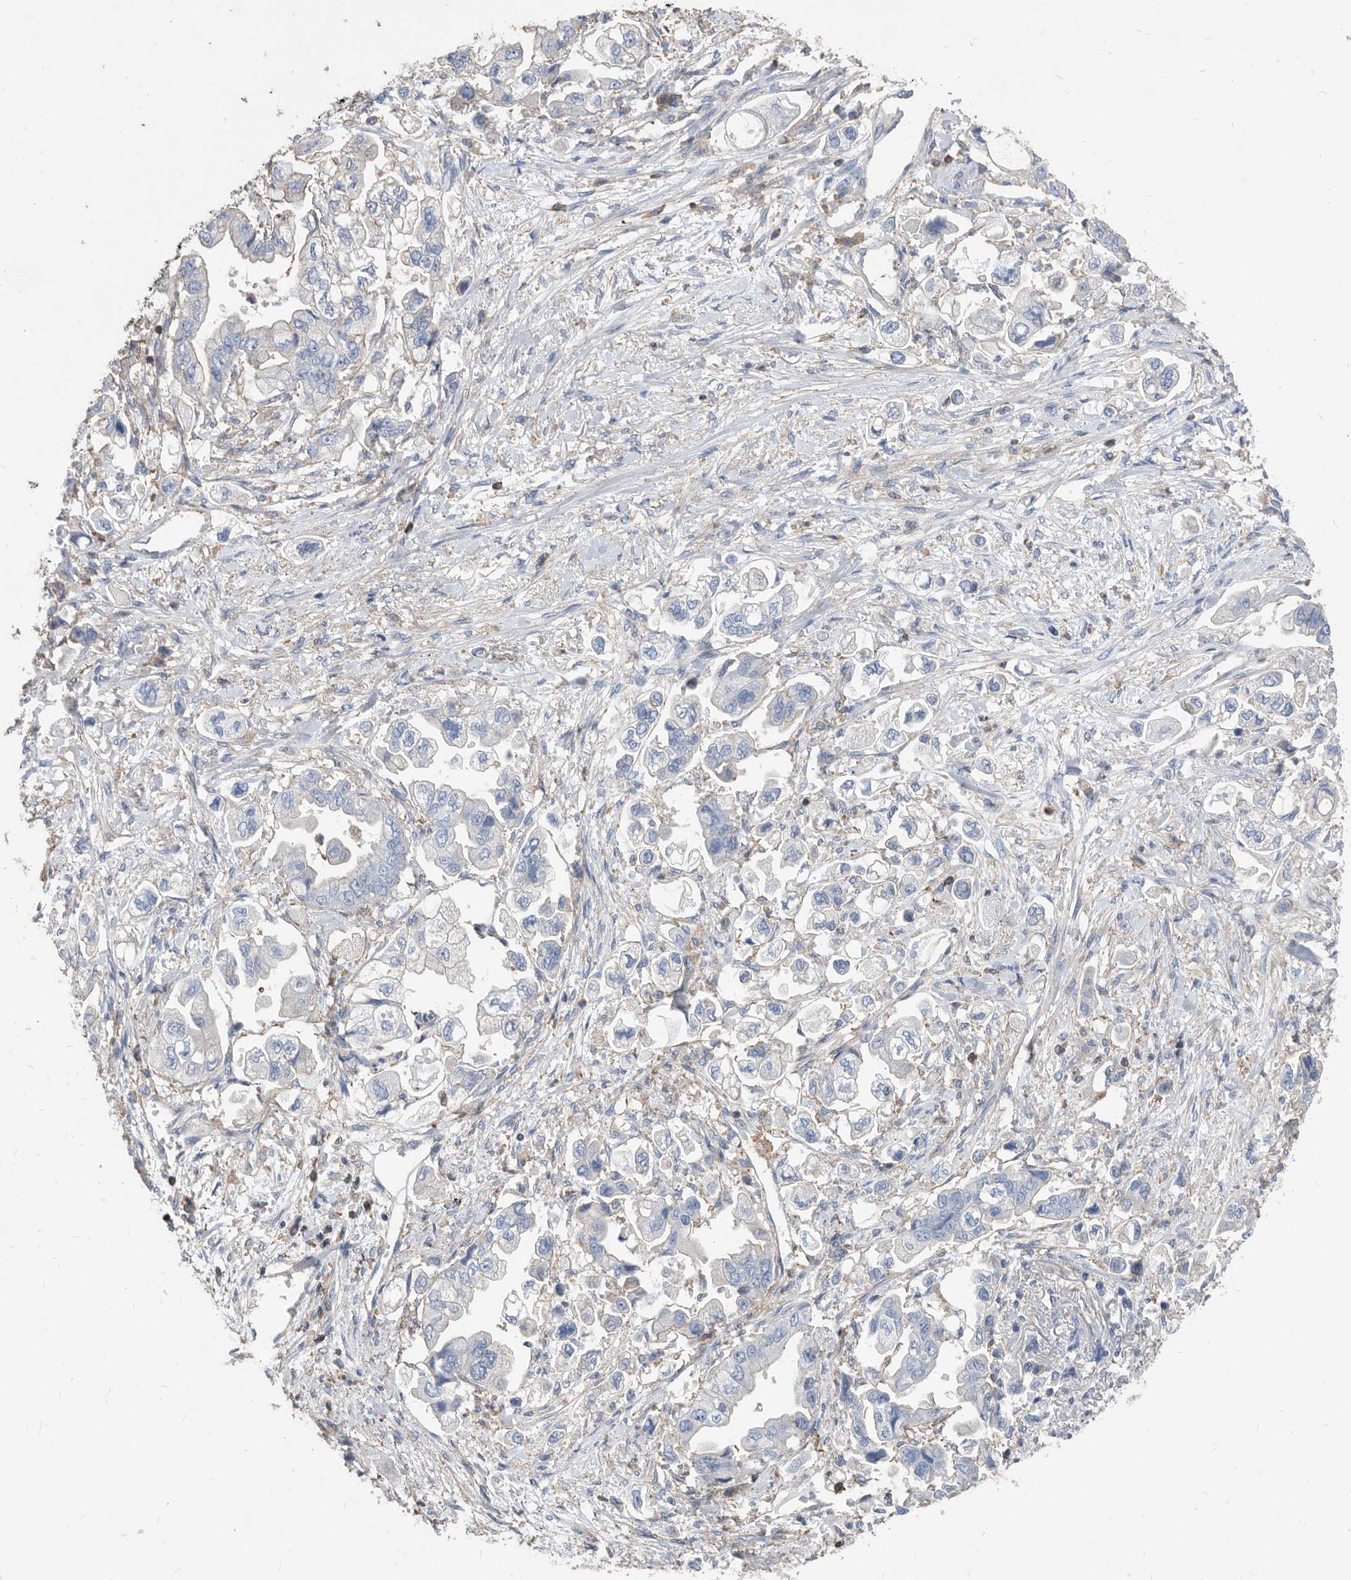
{"staining": {"intensity": "negative", "quantity": "none", "location": "none"}, "tissue": "stomach cancer", "cell_type": "Tumor cells", "image_type": "cancer", "snomed": [{"axis": "morphology", "description": "Adenocarcinoma, NOS"}, {"axis": "topography", "description": "Stomach"}], "caption": "Tumor cells show no significant protein expression in stomach cancer (adenocarcinoma). (DAB immunohistochemistry with hematoxylin counter stain).", "gene": "MS4A4A", "patient": {"sex": "male", "age": 62}}